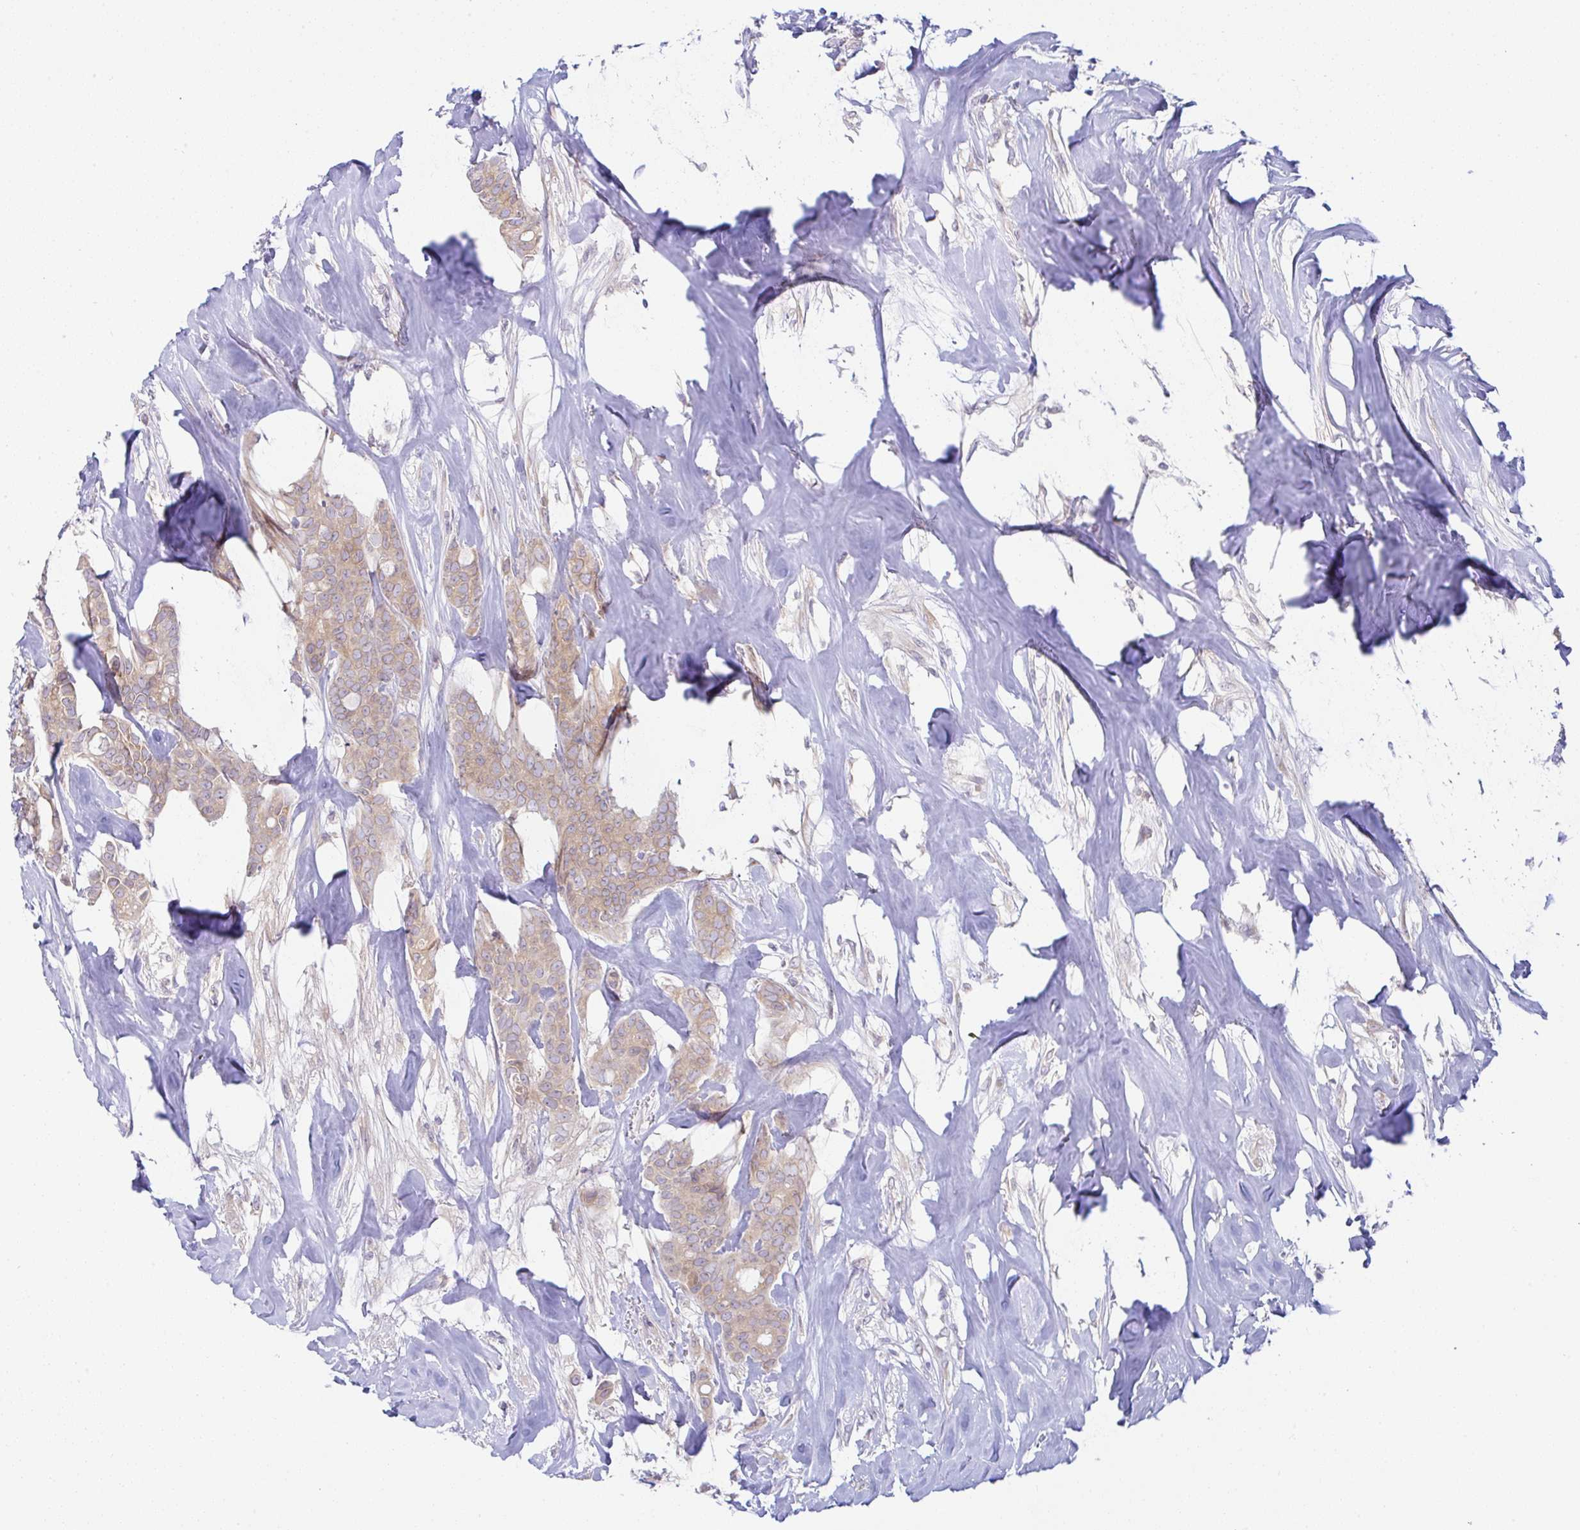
{"staining": {"intensity": "weak", "quantity": ">75%", "location": "cytoplasmic/membranous"}, "tissue": "breast cancer", "cell_type": "Tumor cells", "image_type": "cancer", "snomed": [{"axis": "morphology", "description": "Duct carcinoma"}, {"axis": "topography", "description": "Breast"}], "caption": "Immunohistochemical staining of human breast cancer (infiltrating ductal carcinoma) exhibits low levels of weak cytoplasmic/membranous expression in approximately >75% of tumor cells. Ihc stains the protein in brown and the nuclei are stained blue.", "gene": "DERL2", "patient": {"sex": "female", "age": 84}}